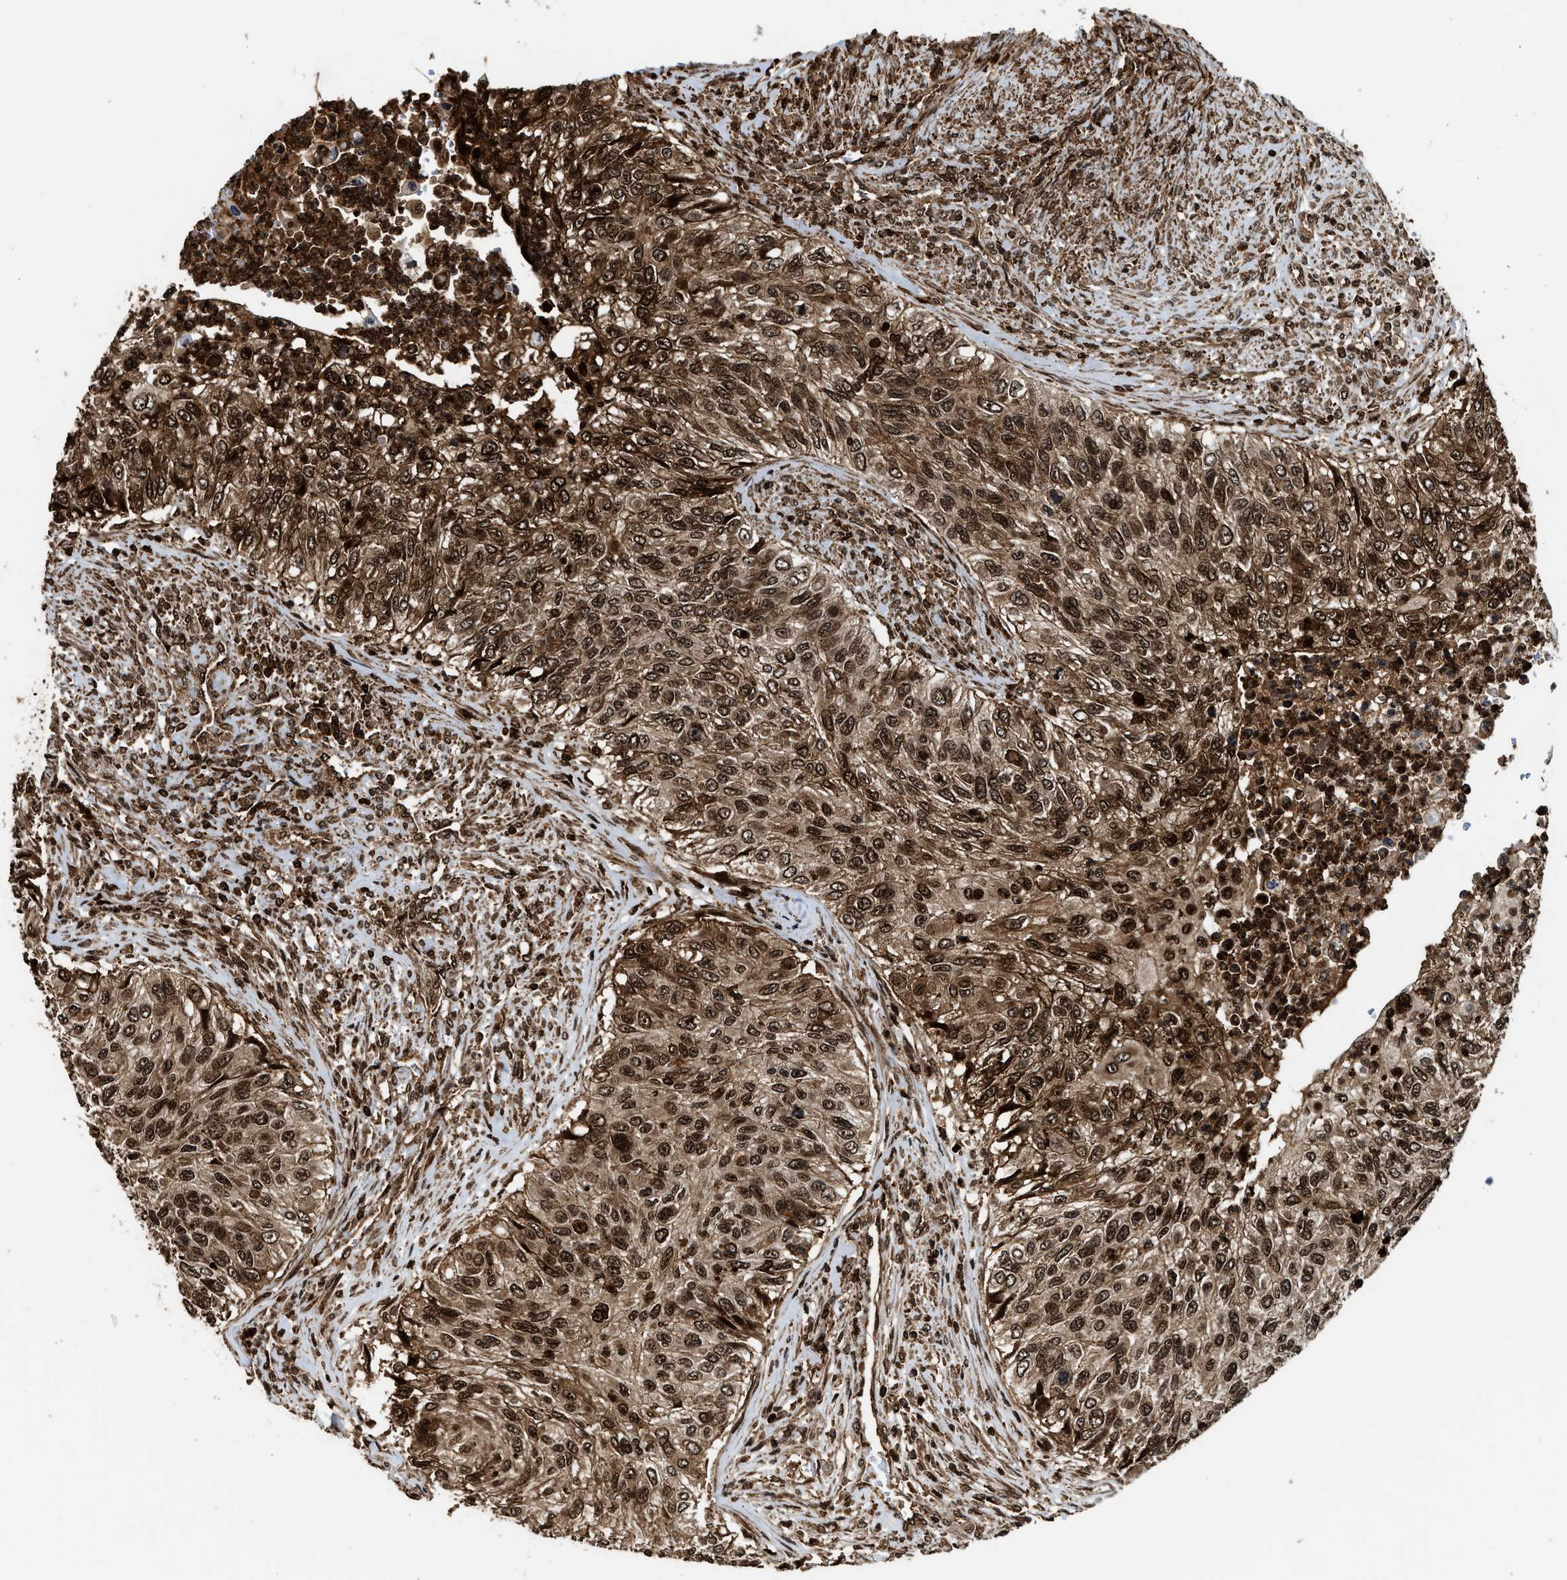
{"staining": {"intensity": "strong", "quantity": ">75%", "location": "cytoplasmic/membranous,nuclear"}, "tissue": "urothelial cancer", "cell_type": "Tumor cells", "image_type": "cancer", "snomed": [{"axis": "morphology", "description": "Urothelial carcinoma, High grade"}, {"axis": "topography", "description": "Urinary bladder"}], "caption": "Human urothelial carcinoma (high-grade) stained with a brown dye reveals strong cytoplasmic/membranous and nuclear positive expression in about >75% of tumor cells.", "gene": "MDM2", "patient": {"sex": "male", "age": 35}}